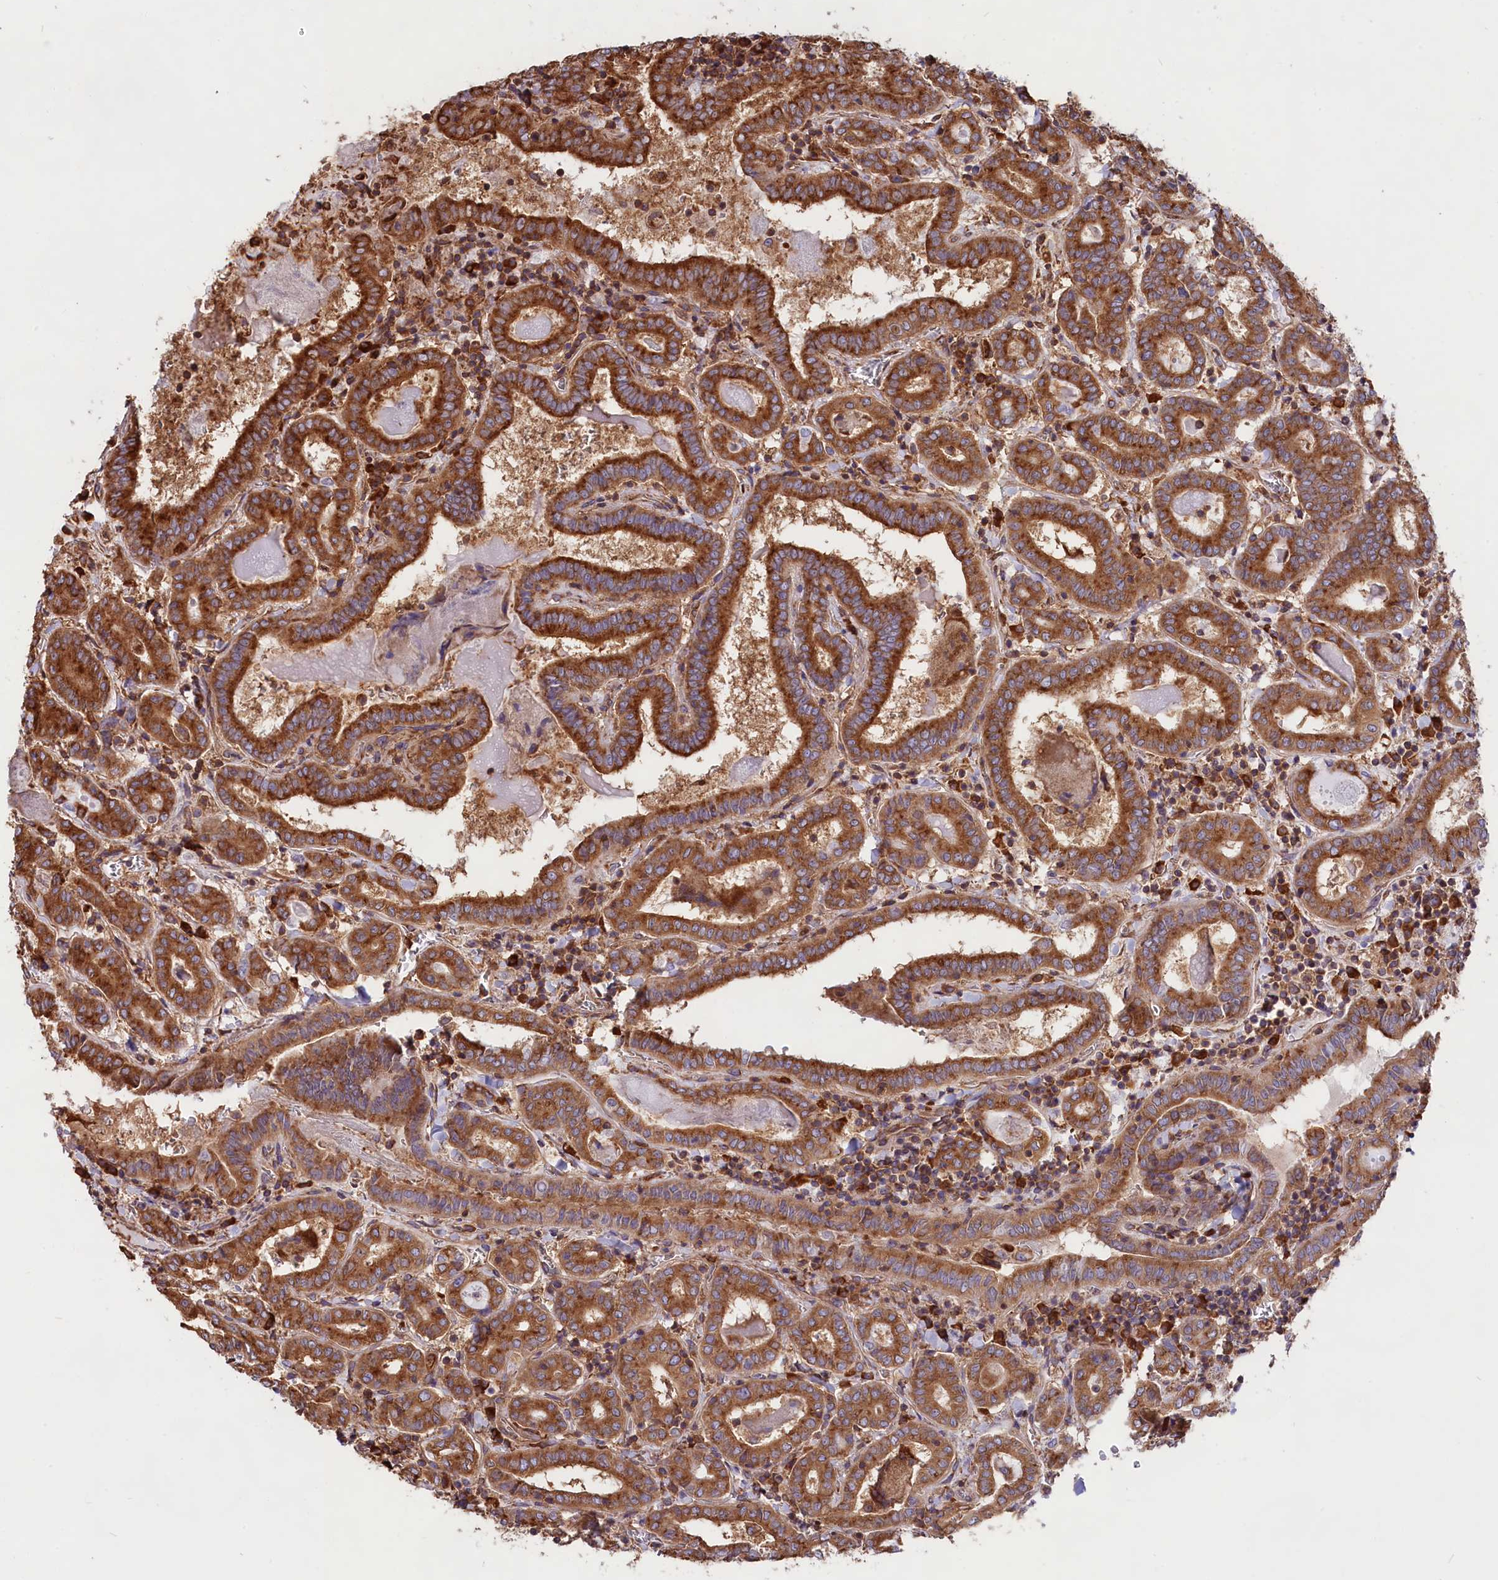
{"staining": {"intensity": "strong", "quantity": ">75%", "location": "cytoplasmic/membranous"}, "tissue": "thyroid cancer", "cell_type": "Tumor cells", "image_type": "cancer", "snomed": [{"axis": "morphology", "description": "Papillary adenocarcinoma, NOS"}, {"axis": "topography", "description": "Thyroid gland"}], "caption": "Approximately >75% of tumor cells in human thyroid cancer (papillary adenocarcinoma) exhibit strong cytoplasmic/membranous protein expression as visualized by brown immunohistochemical staining.", "gene": "GYS1", "patient": {"sex": "female", "age": 72}}